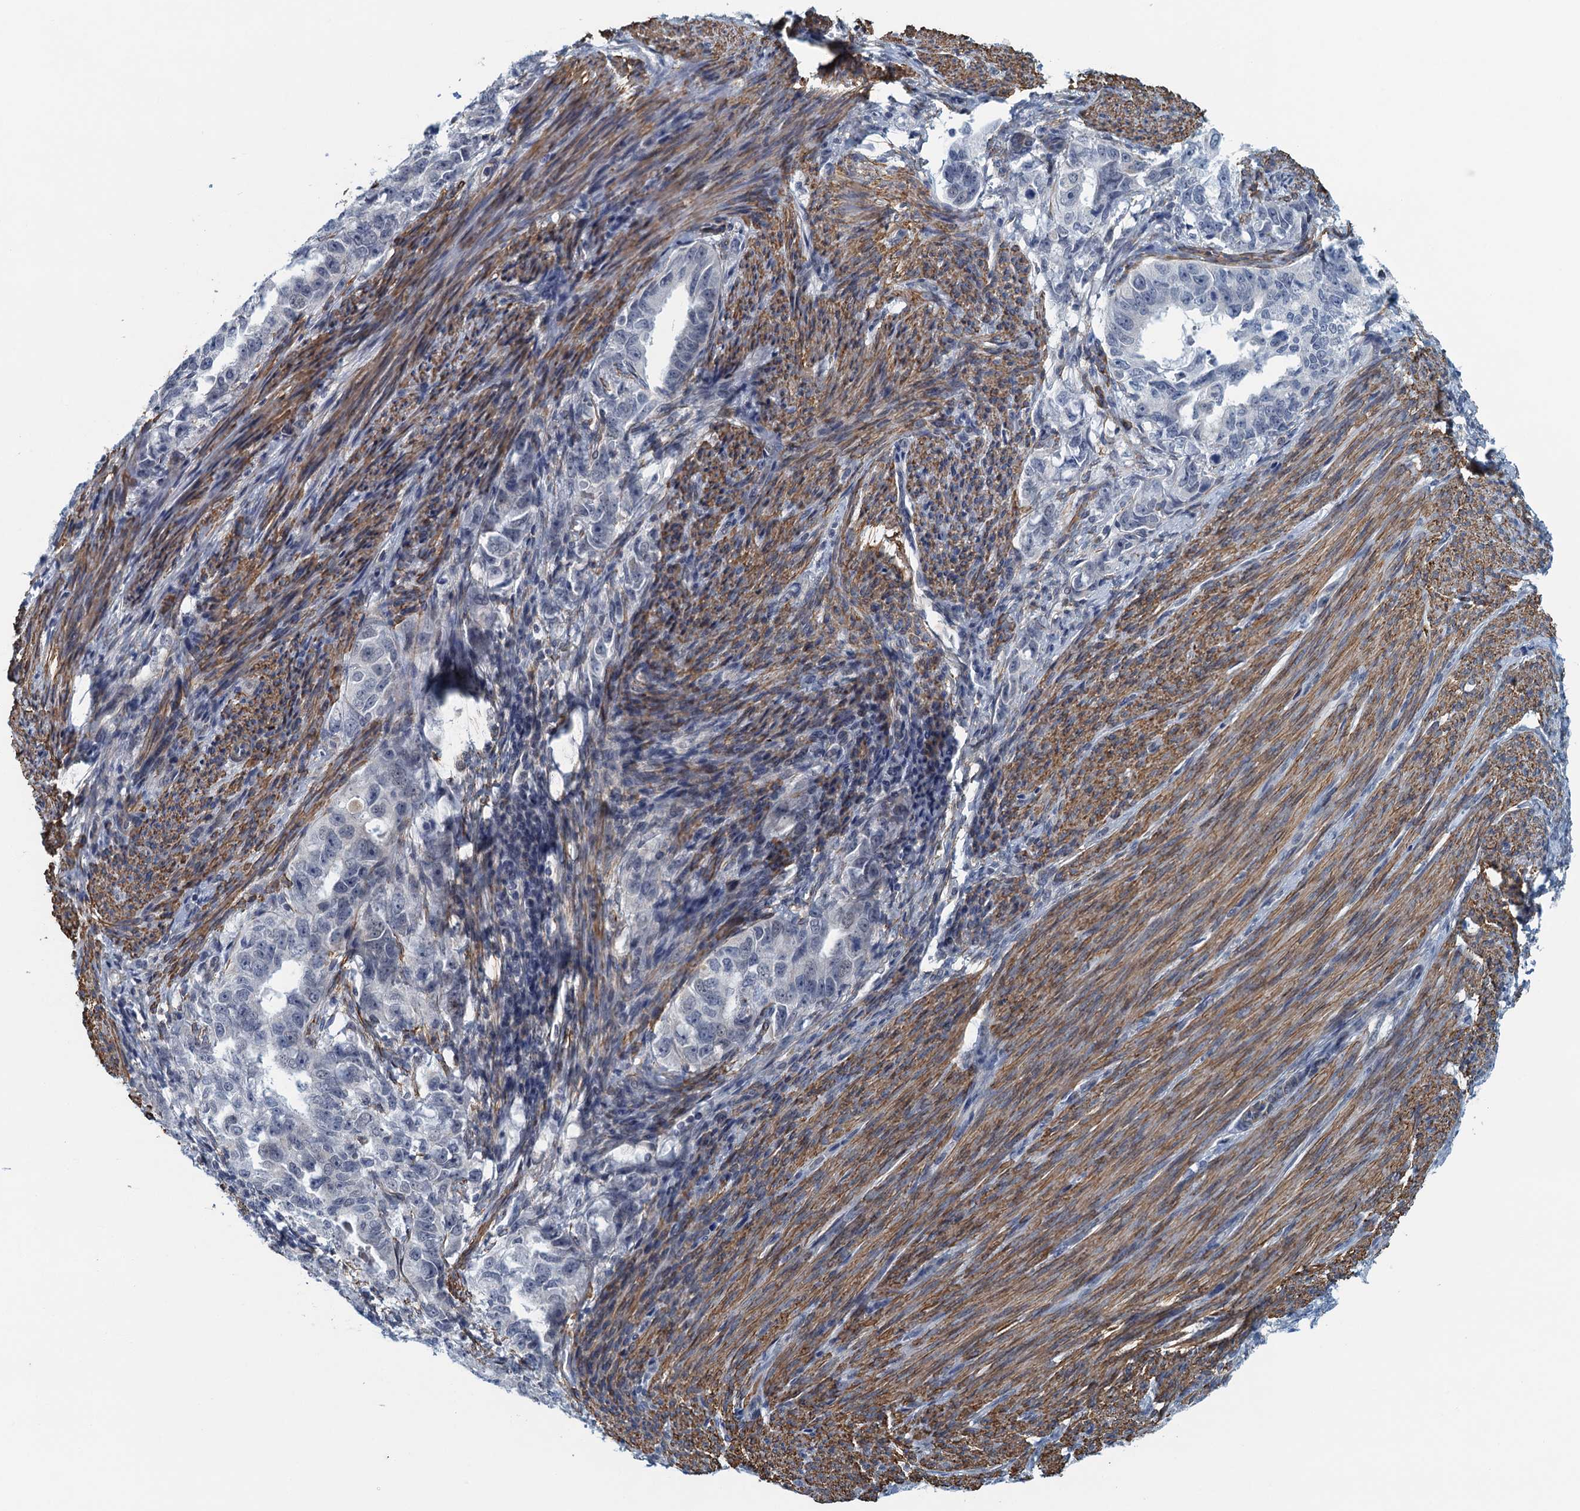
{"staining": {"intensity": "negative", "quantity": "none", "location": "none"}, "tissue": "endometrial cancer", "cell_type": "Tumor cells", "image_type": "cancer", "snomed": [{"axis": "morphology", "description": "Adenocarcinoma, NOS"}, {"axis": "topography", "description": "Endometrium"}], "caption": "DAB immunohistochemical staining of endometrial cancer (adenocarcinoma) shows no significant staining in tumor cells.", "gene": "ALG2", "patient": {"sex": "female", "age": 65}}